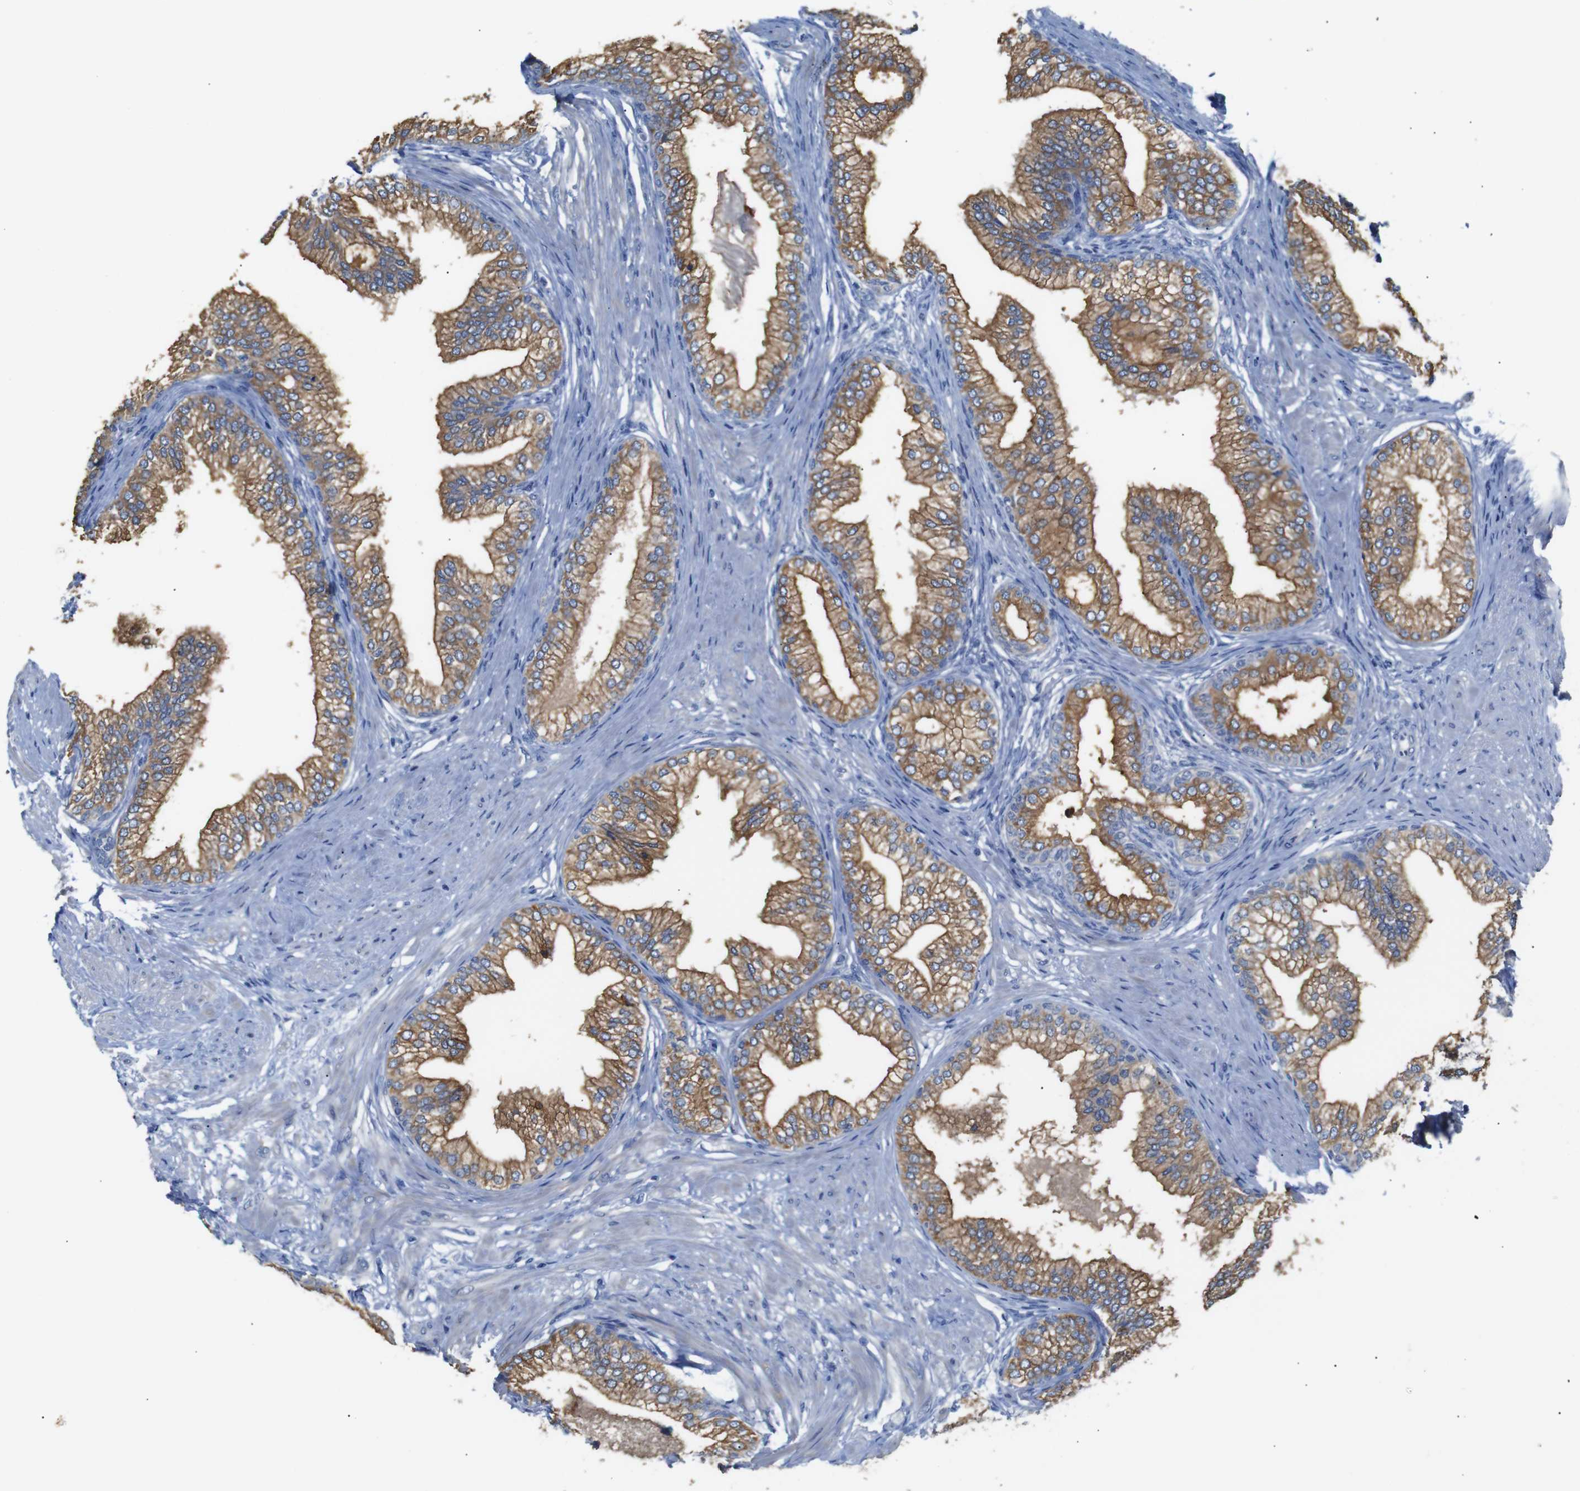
{"staining": {"intensity": "moderate", "quantity": ">75%", "location": "cytoplasmic/membranous"}, "tissue": "prostate", "cell_type": "Glandular cells", "image_type": "normal", "snomed": [{"axis": "morphology", "description": "Normal tissue, NOS"}, {"axis": "morphology", "description": "Urothelial carcinoma, Low grade"}, {"axis": "topography", "description": "Urinary bladder"}, {"axis": "topography", "description": "Prostate"}], "caption": "A brown stain labels moderate cytoplasmic/membranous expression of a protein in glandular cells of unremarkable human prostate.", "gene": "ALOX15", "patient": {"sex": "male", "age": 60}}